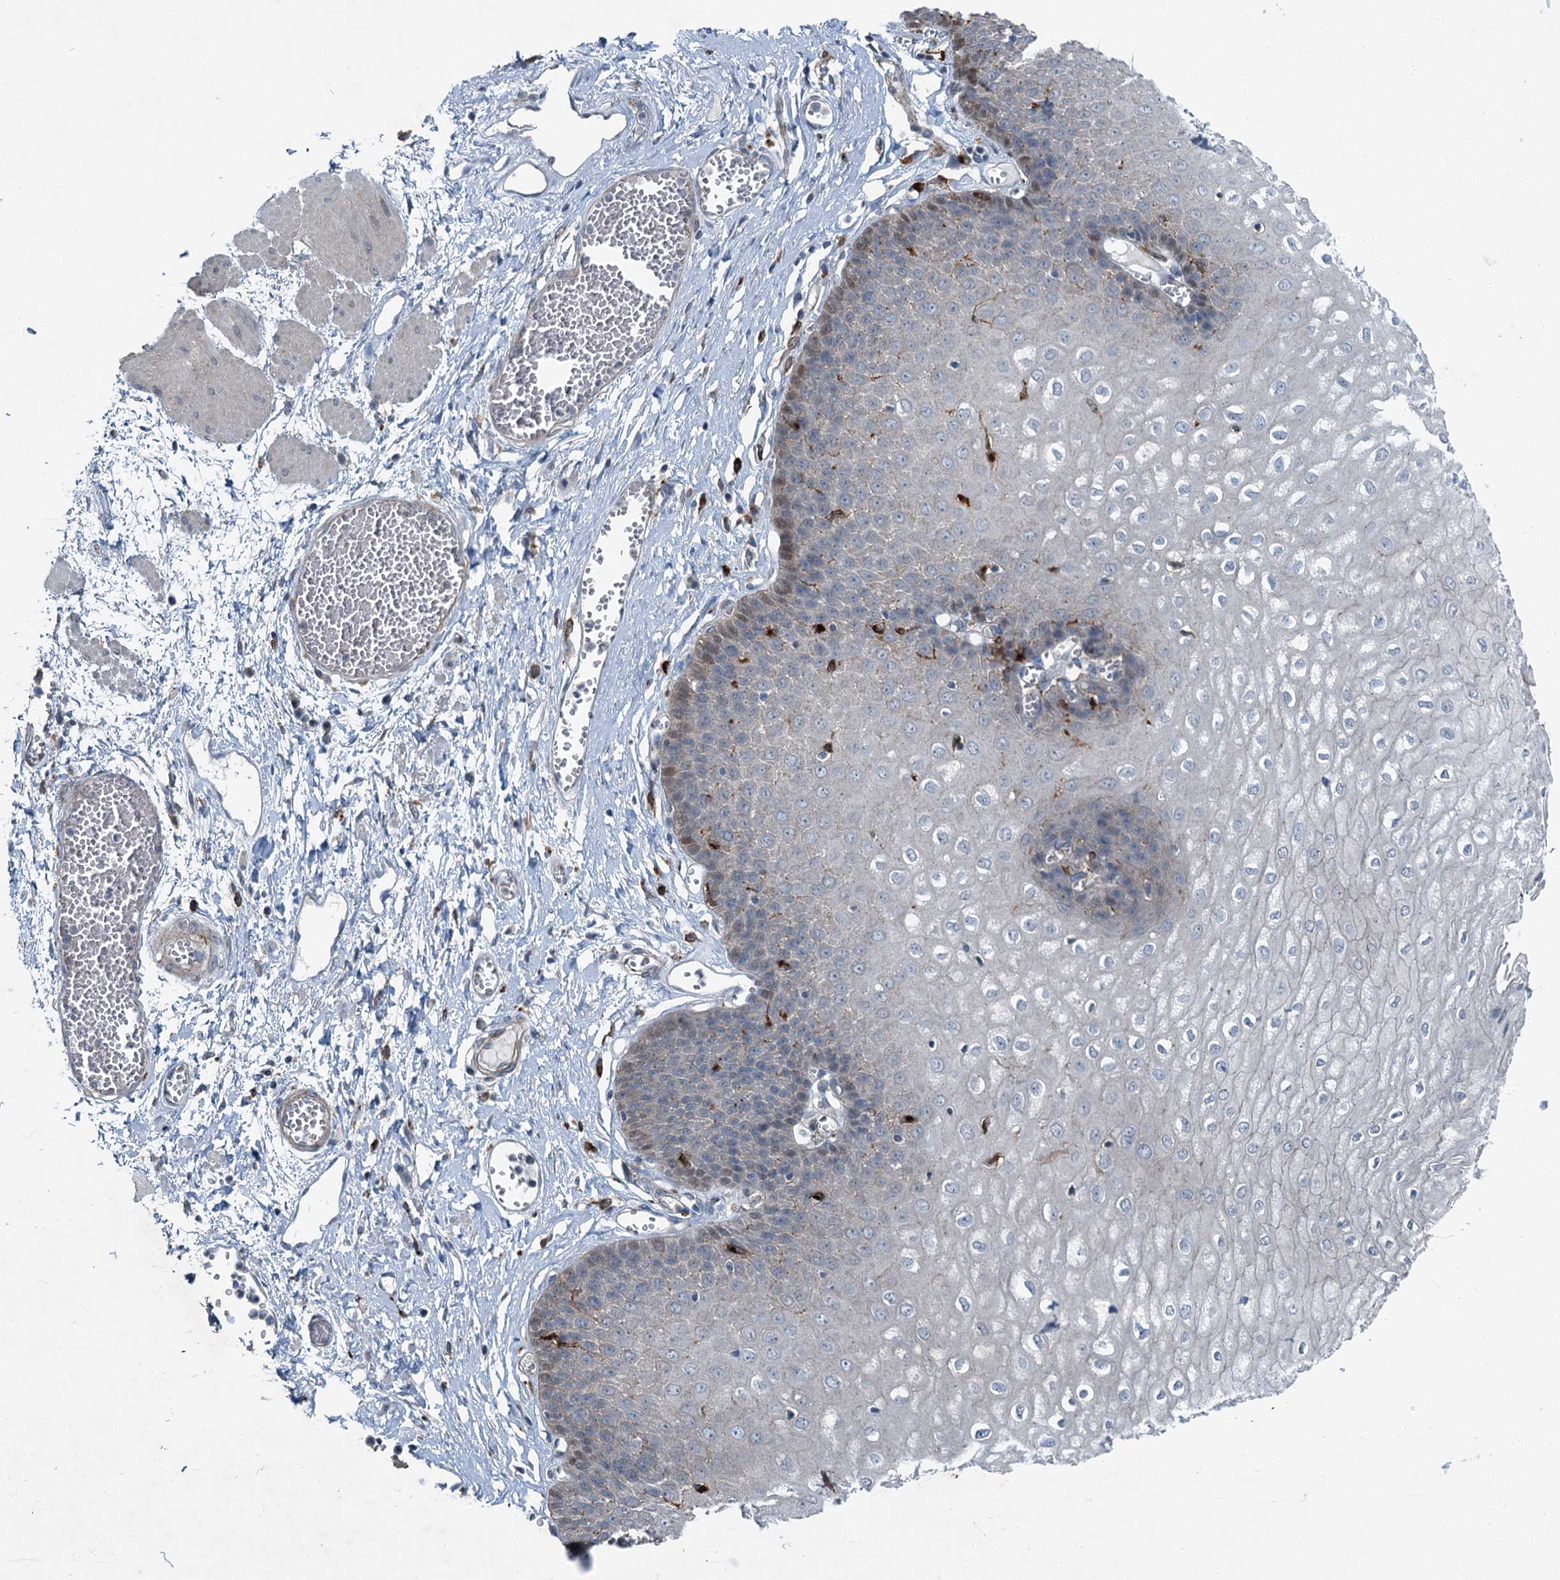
{"staining": {"intensity": "weak", "quantity": "<25%", "location": "cytoplasmic/membranous"}, "tissue": "esophagus", "cell_type": "Squamous epithelial cells", "image_type": "normal", "snomed": [{"axis": "morphology", "description": "Normal tissue, NOS"}, {"axis": "topography", "description": "Esophagus"}], "caption": "Immunohistochemistry histopathology image of unremarkable esophagus: esophagus stained with DAB demonstrates no significant protein expression in squamous epithelial cells. (DAB (3,3'-diaminobenzidine) immunohistochemistry visualized using brightfield microscopy, high magnification).", "gene": "AXL", "patient": {"sex": "male", "age": 60}}